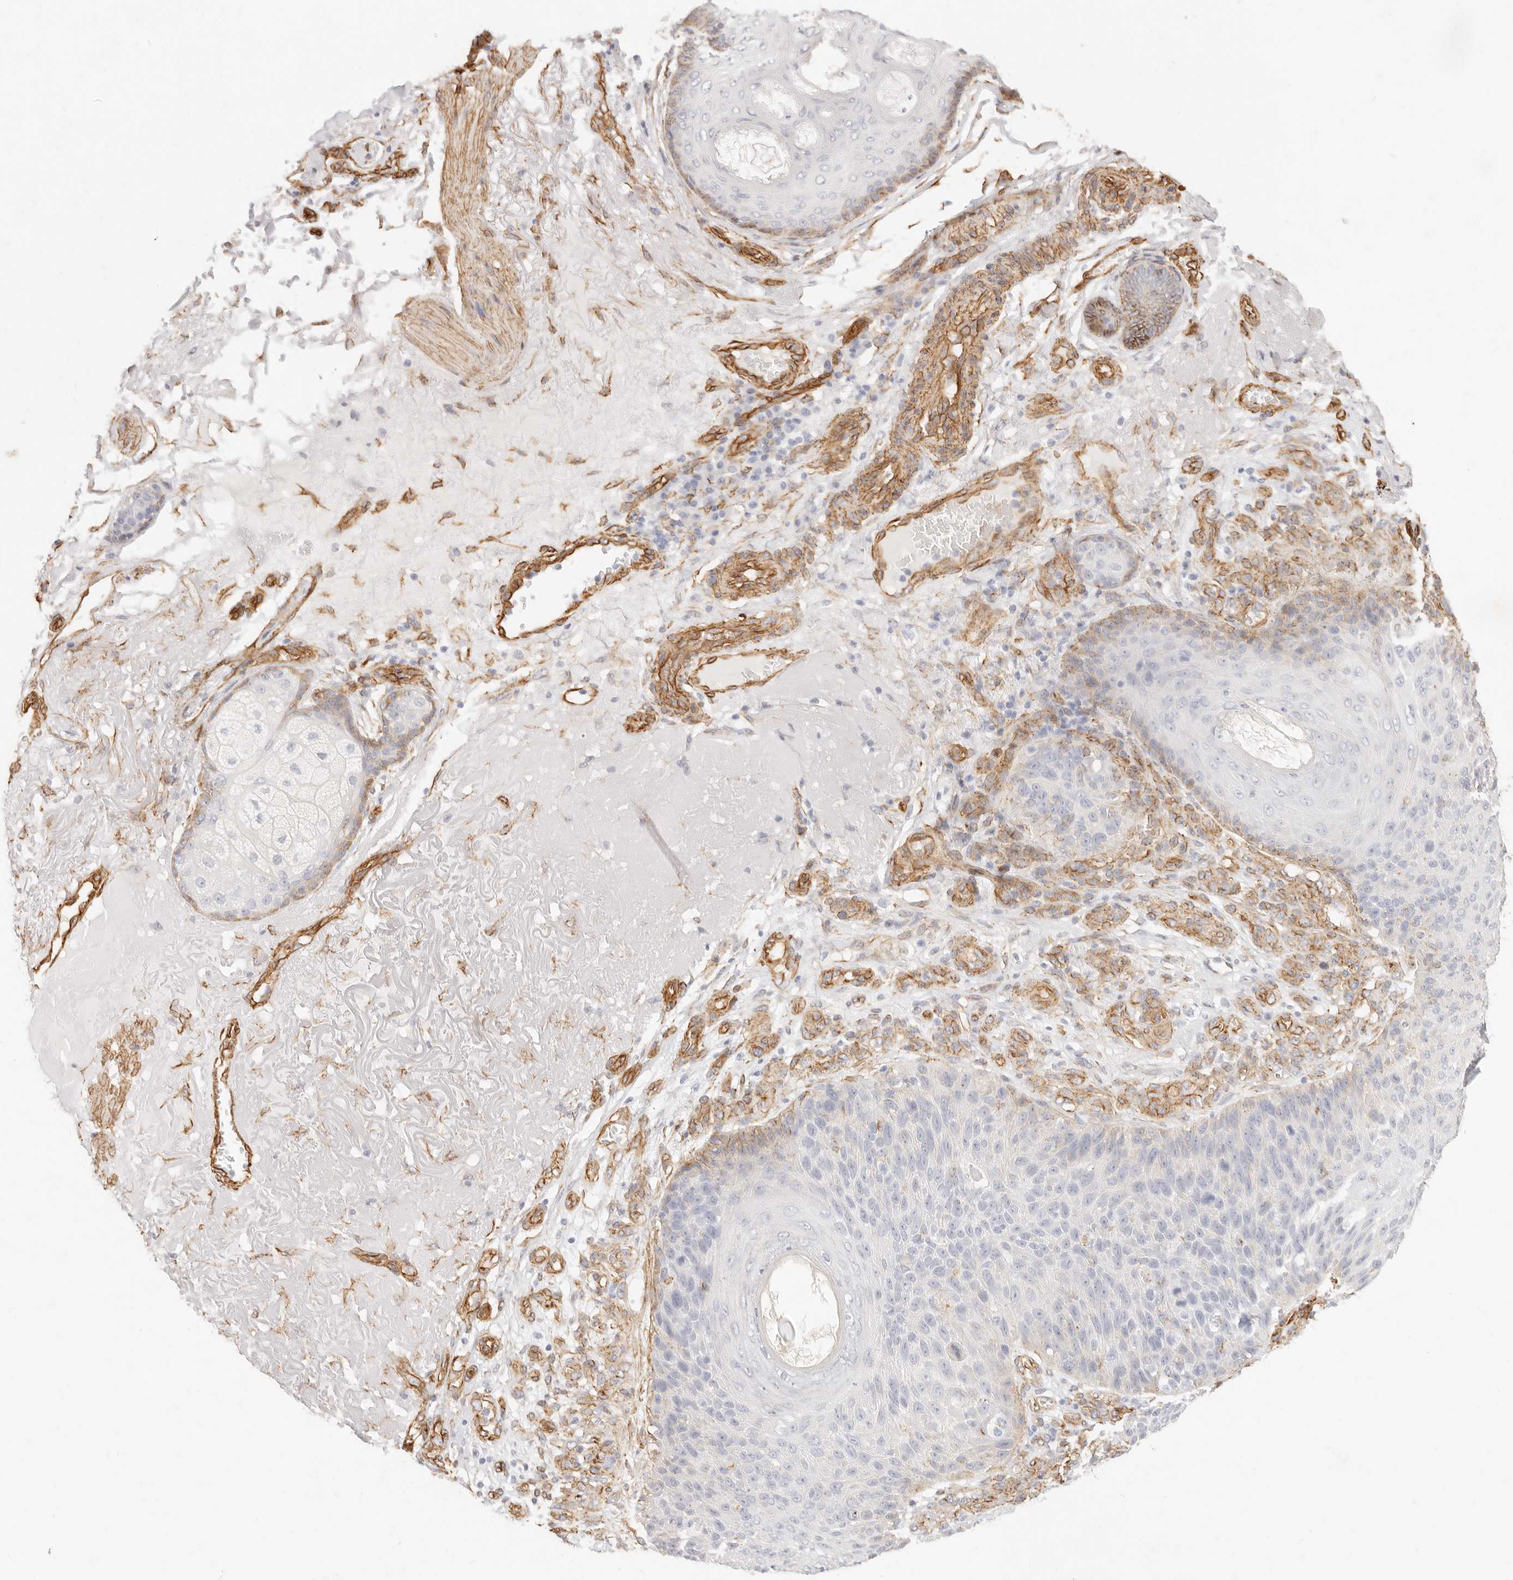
{"staining": {"intensity": "moderate", "quantity": "<25%", "location": "cytoplasmic/membranous"}, "tissue": "skin cancer", "cell_type": "Tumor cells", "image_type": "cancer", "snomed": [{"axis": "morphology", "description": "Squamous cell carcinoma, NOS"}, {"axis": "topography", "description": "Skin"}], "caption": "This image demonstrates immunohistochemistry (IHC) staining of human skin cancer (squamous cell carcinoma), with low moderate cytoplasmic/membranous staining in approximately <25% of tumor cells.", "gene": "NUS1", "patient": {"sex": "female", "age": 88}}